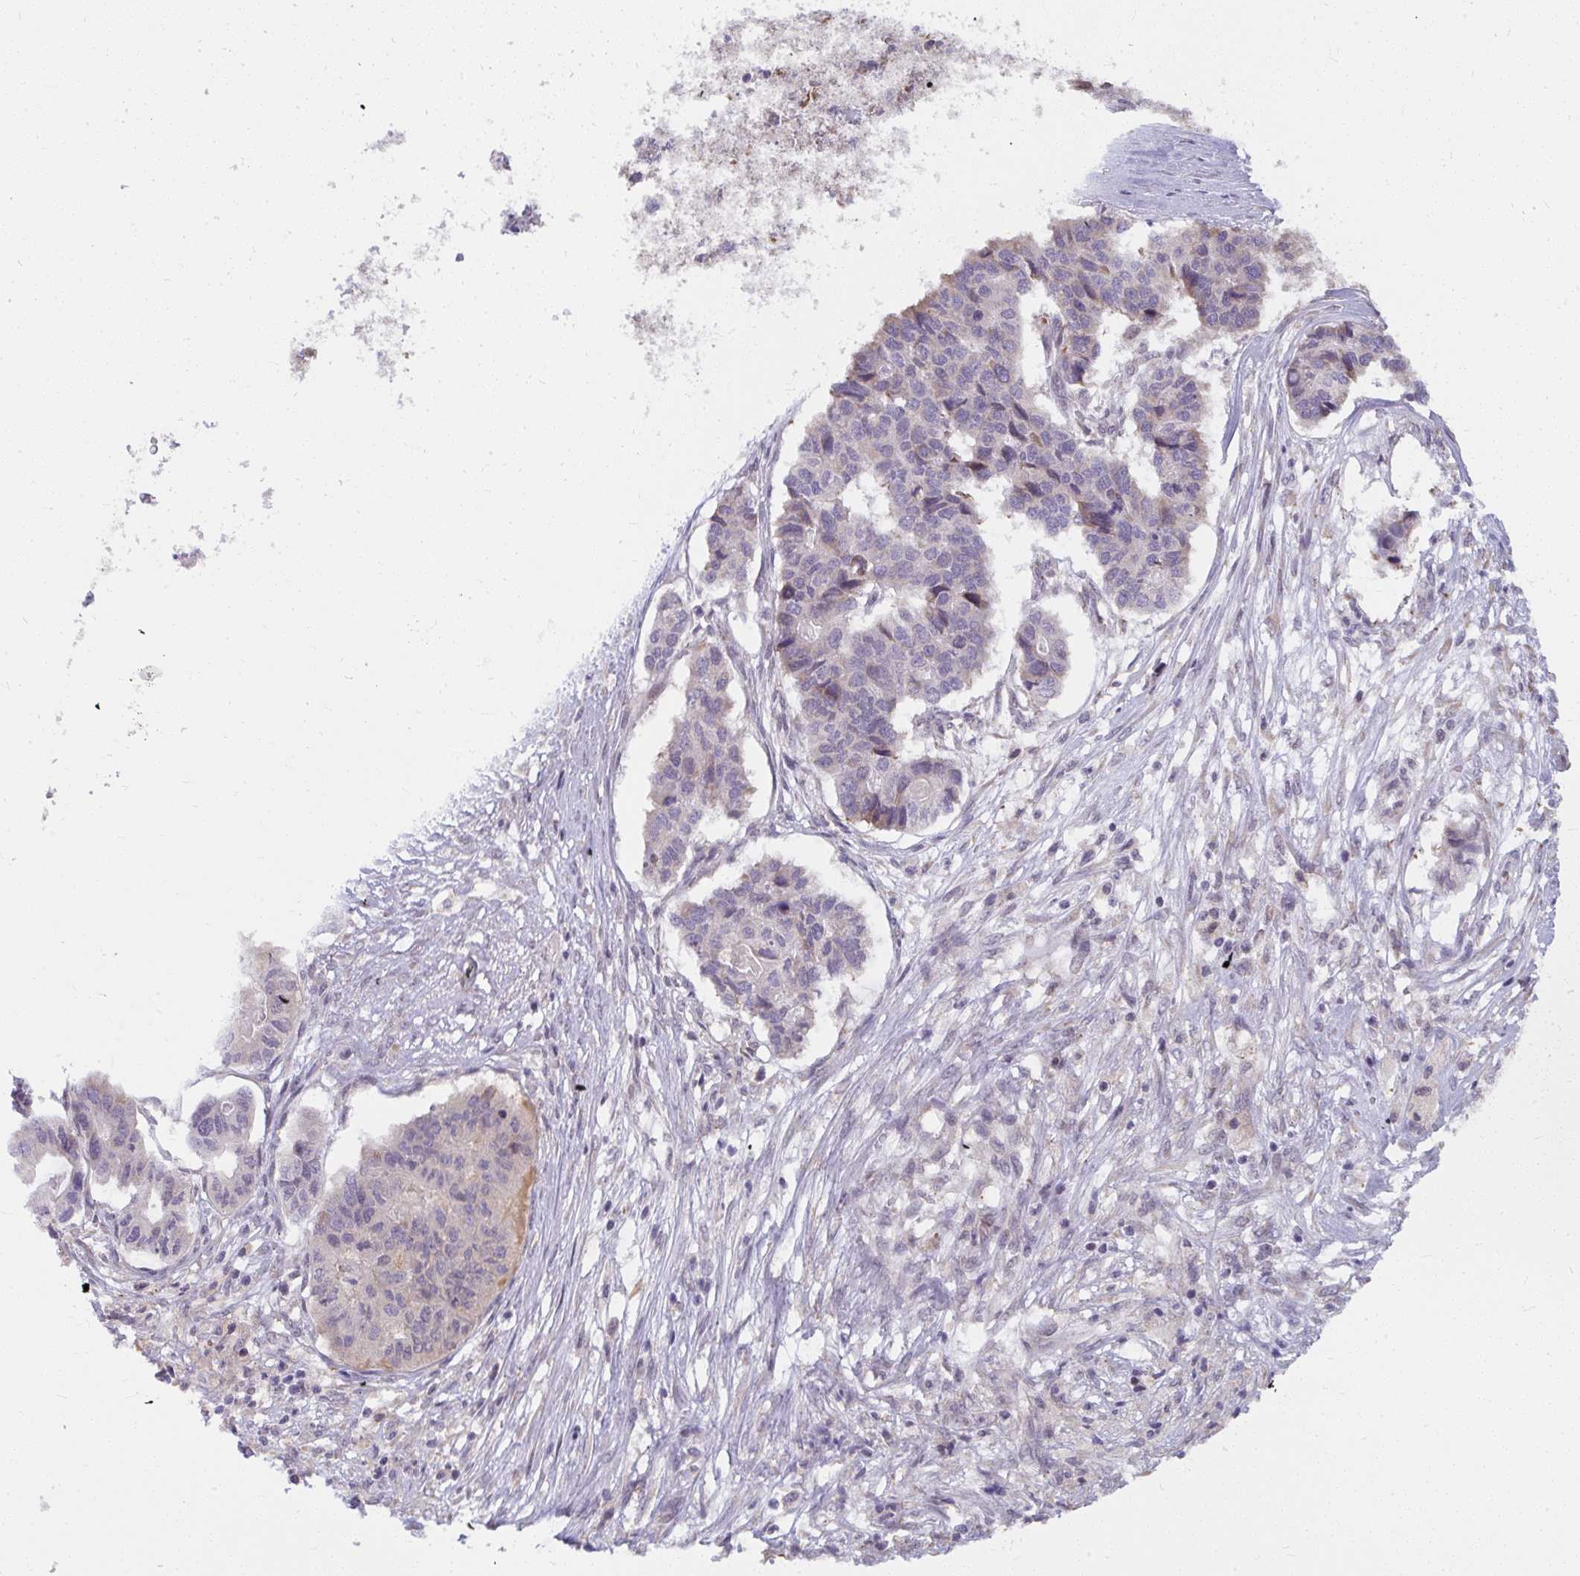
{"staining": {"intensity": "negative", "quantity": "none", "location": "none"}, "tissue": "pancreatic cancer", "cell_type": "Tumor cells", "image_type": "cancer", "snomed": [{"axis": "morphology", "description": "Adenocarcinoma, NOS"}, {"axis": "topography", "description": "Pancreas"}], "caption": "Immunohistochemistry (IHC) of human pancreatic cancer (adenocarcinoma) demonstrates no positivity in tumor cells.", "gene": "NMNAT1", "patient": {"sex": "male", "age": 50}}